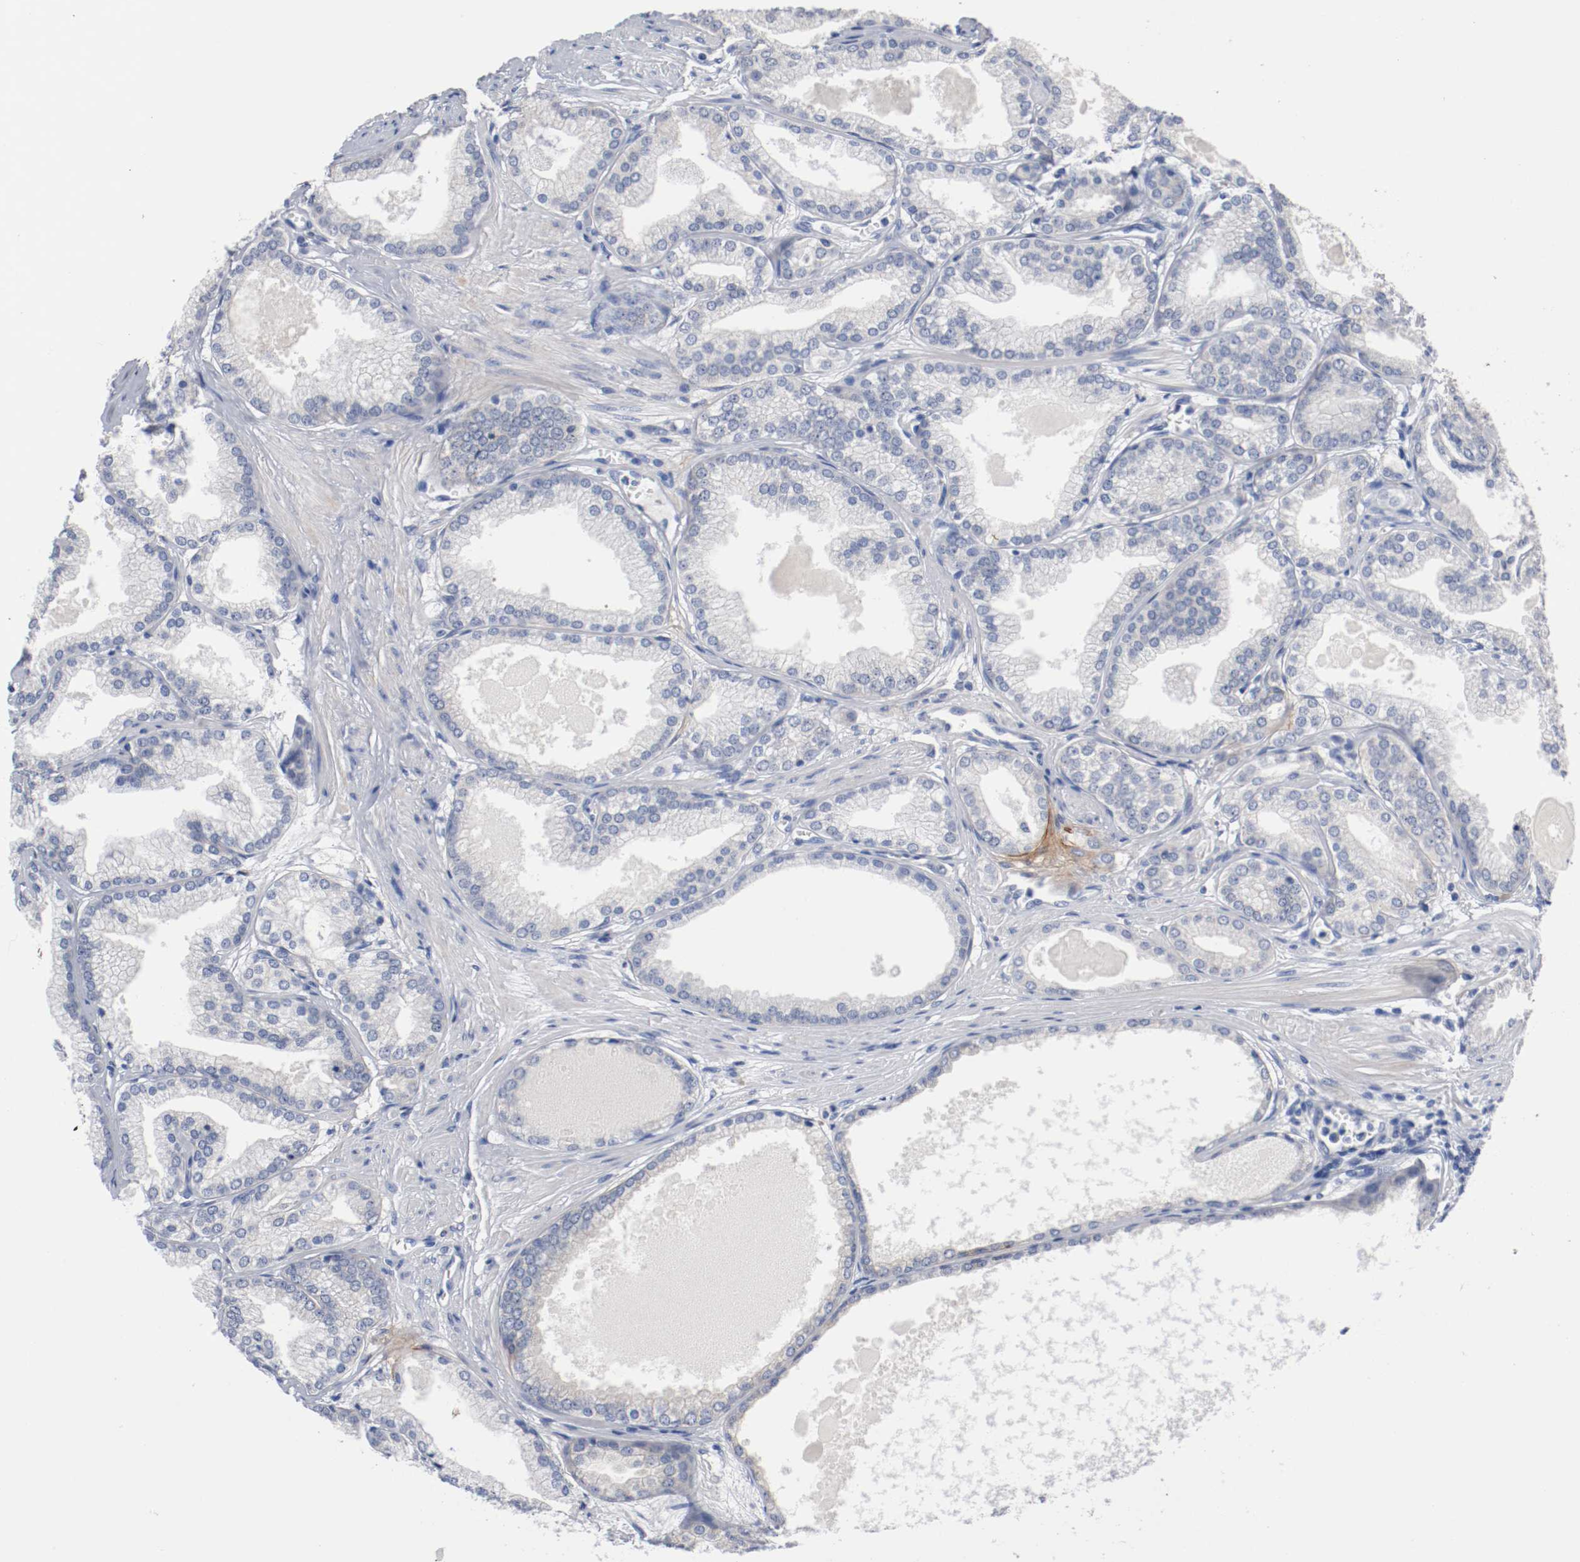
{"staining": {"intensity": "negative", "quantity": "none", "location": "none"}, "tissue": "prostate cancer", "cell_type": "Tumor cells", "image_type": "cancer", "snomed": [{"axis": "morphology", "description": "Adenocarcinoma, High grade"}, {"axis": "topography", "description": "Prostate"}], "caption": "This is a photomicrograph of IHC staining of prostate cancer (high-grade adenocarcinoma), which shows no positivity in tumor cells.", "gene": "TNC", "patient": {"sex": "male", "age": 61}}